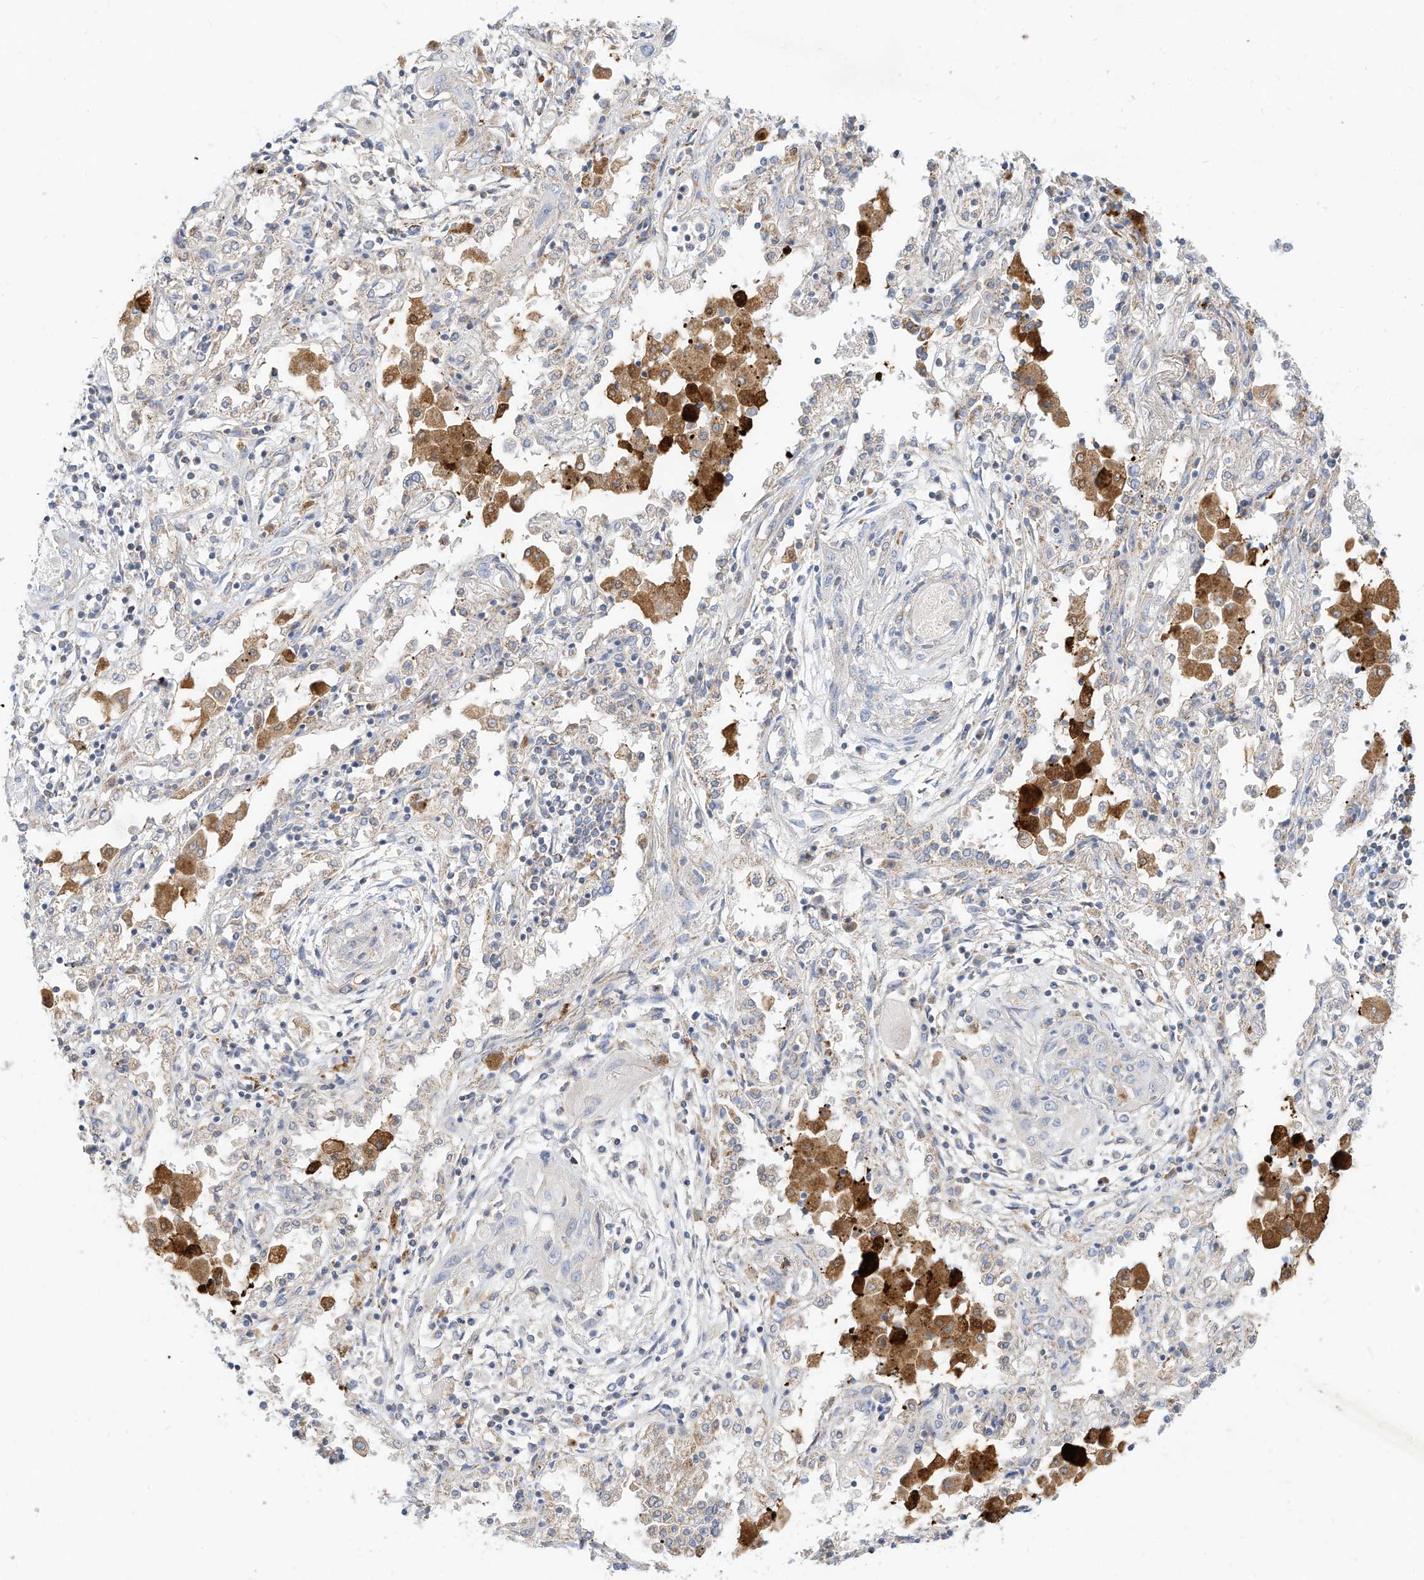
{"staining": {"intensity": "negative", "quantity": "none", "location": "none"}, "tissue": "lung cancer", "cell_type": "Tumor cells", "image_type": "cancer", "snomed": [{"axis": "morphology", "description": "Squamous cell carcinoma, NOS"}, {"axis": "topography", "description": "Lung"}], "caption": "This is an IHC histopathology image of squamous cell carcinoma (lung). There is no expression in tumor cells.", "gene": "RHOH", "patient": {"sex": "female", "age": 47}}